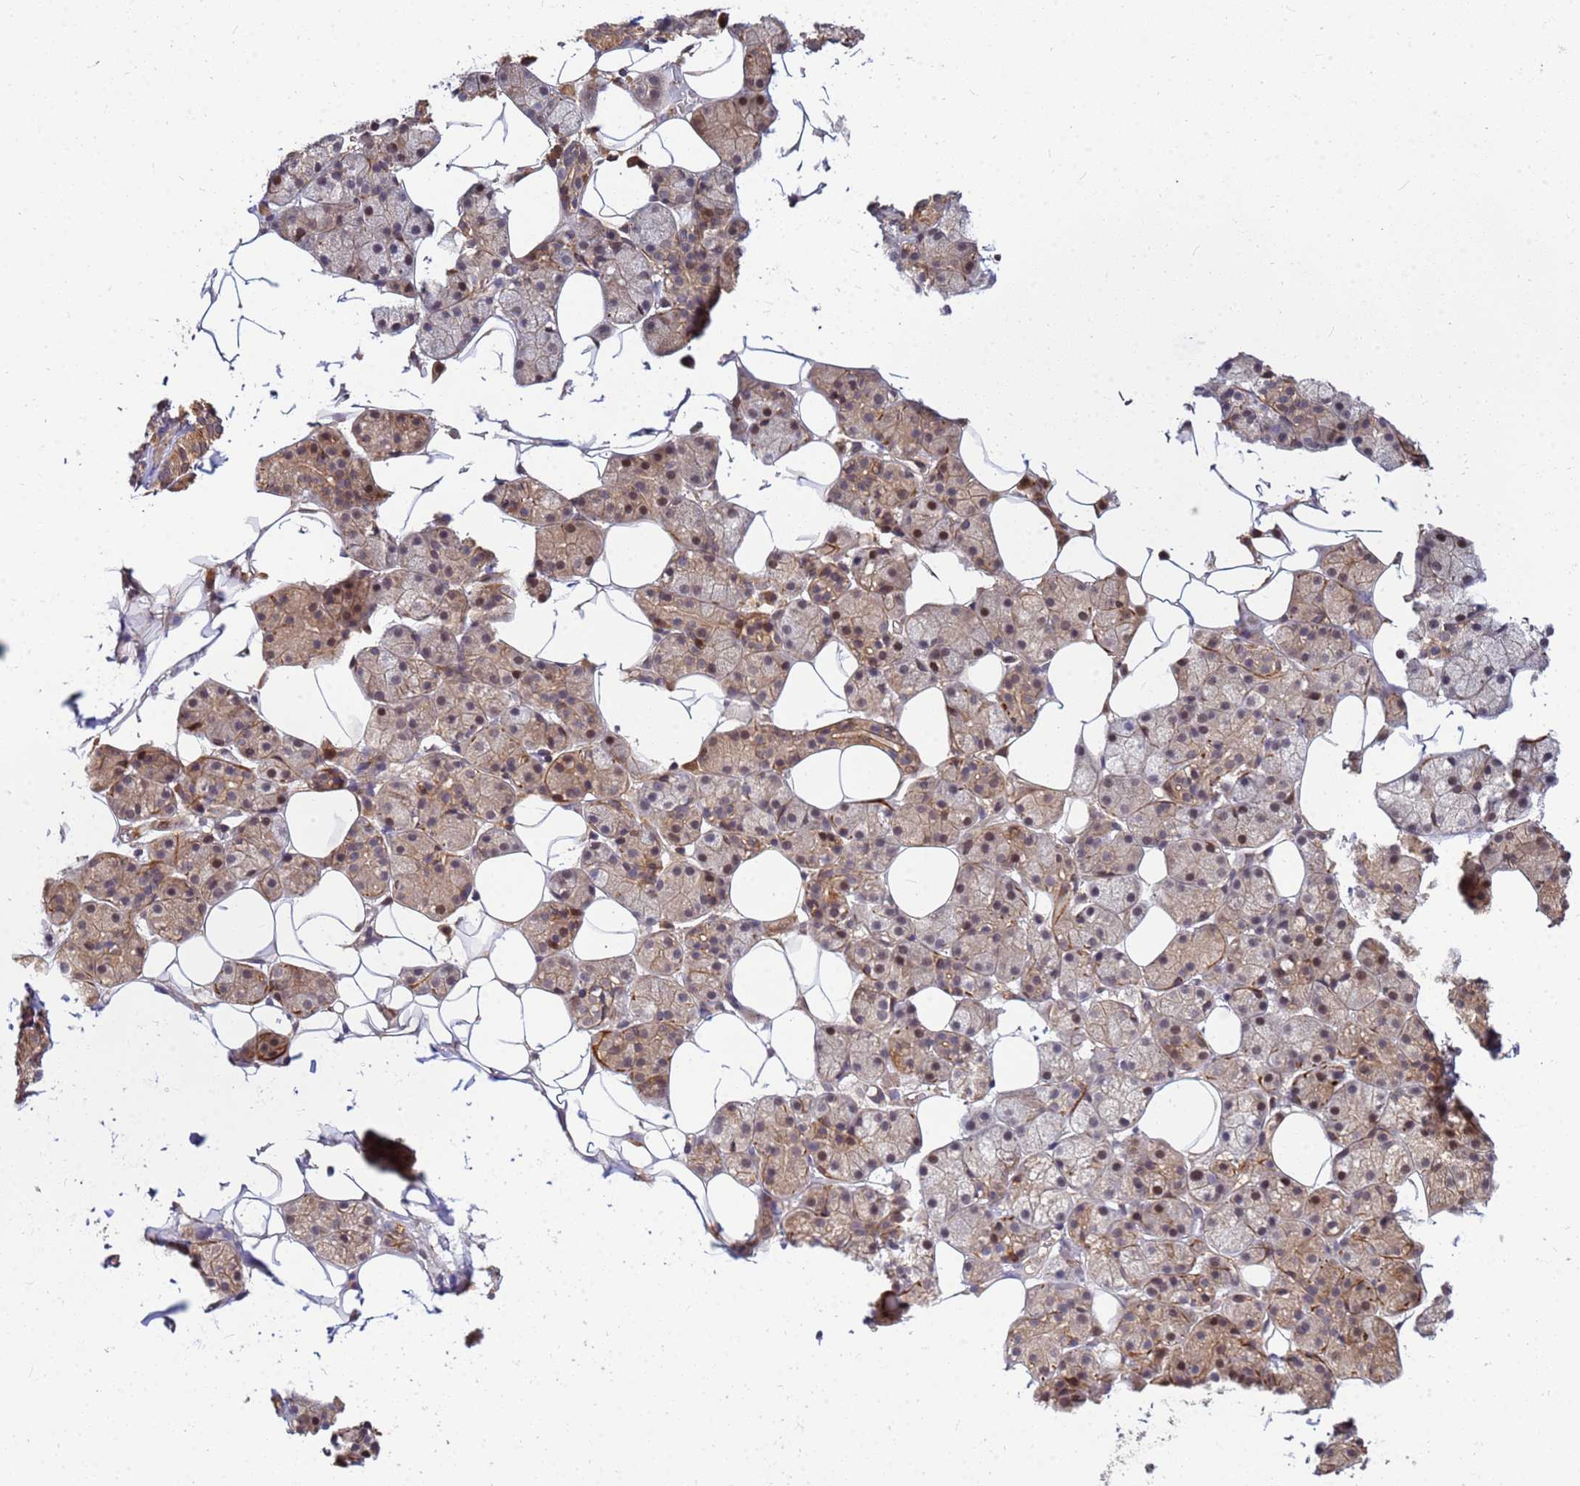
{"staining": {"intensity": "moderate", "quantity": ">75%", "location": "cytoplasmic/membranous,nuclear"}, "tissue": "salivary gland", "cell_type": "Glandular cells", "image_type": "normal", "snomed": [{"axis": "morphology", "description": "Normal tissue, NOS"}, {"axis": "topography", "description": "Salivary gland"}], "caption": "A high-resolution image shows IHC staining of benign salivary gland, which displays moderate cytoplasmic/membranous,nuclear positivity in approximately >75% of glandular cells.", "gene": "DUS4L", "patient": {"sex": "female", "age": 33}}